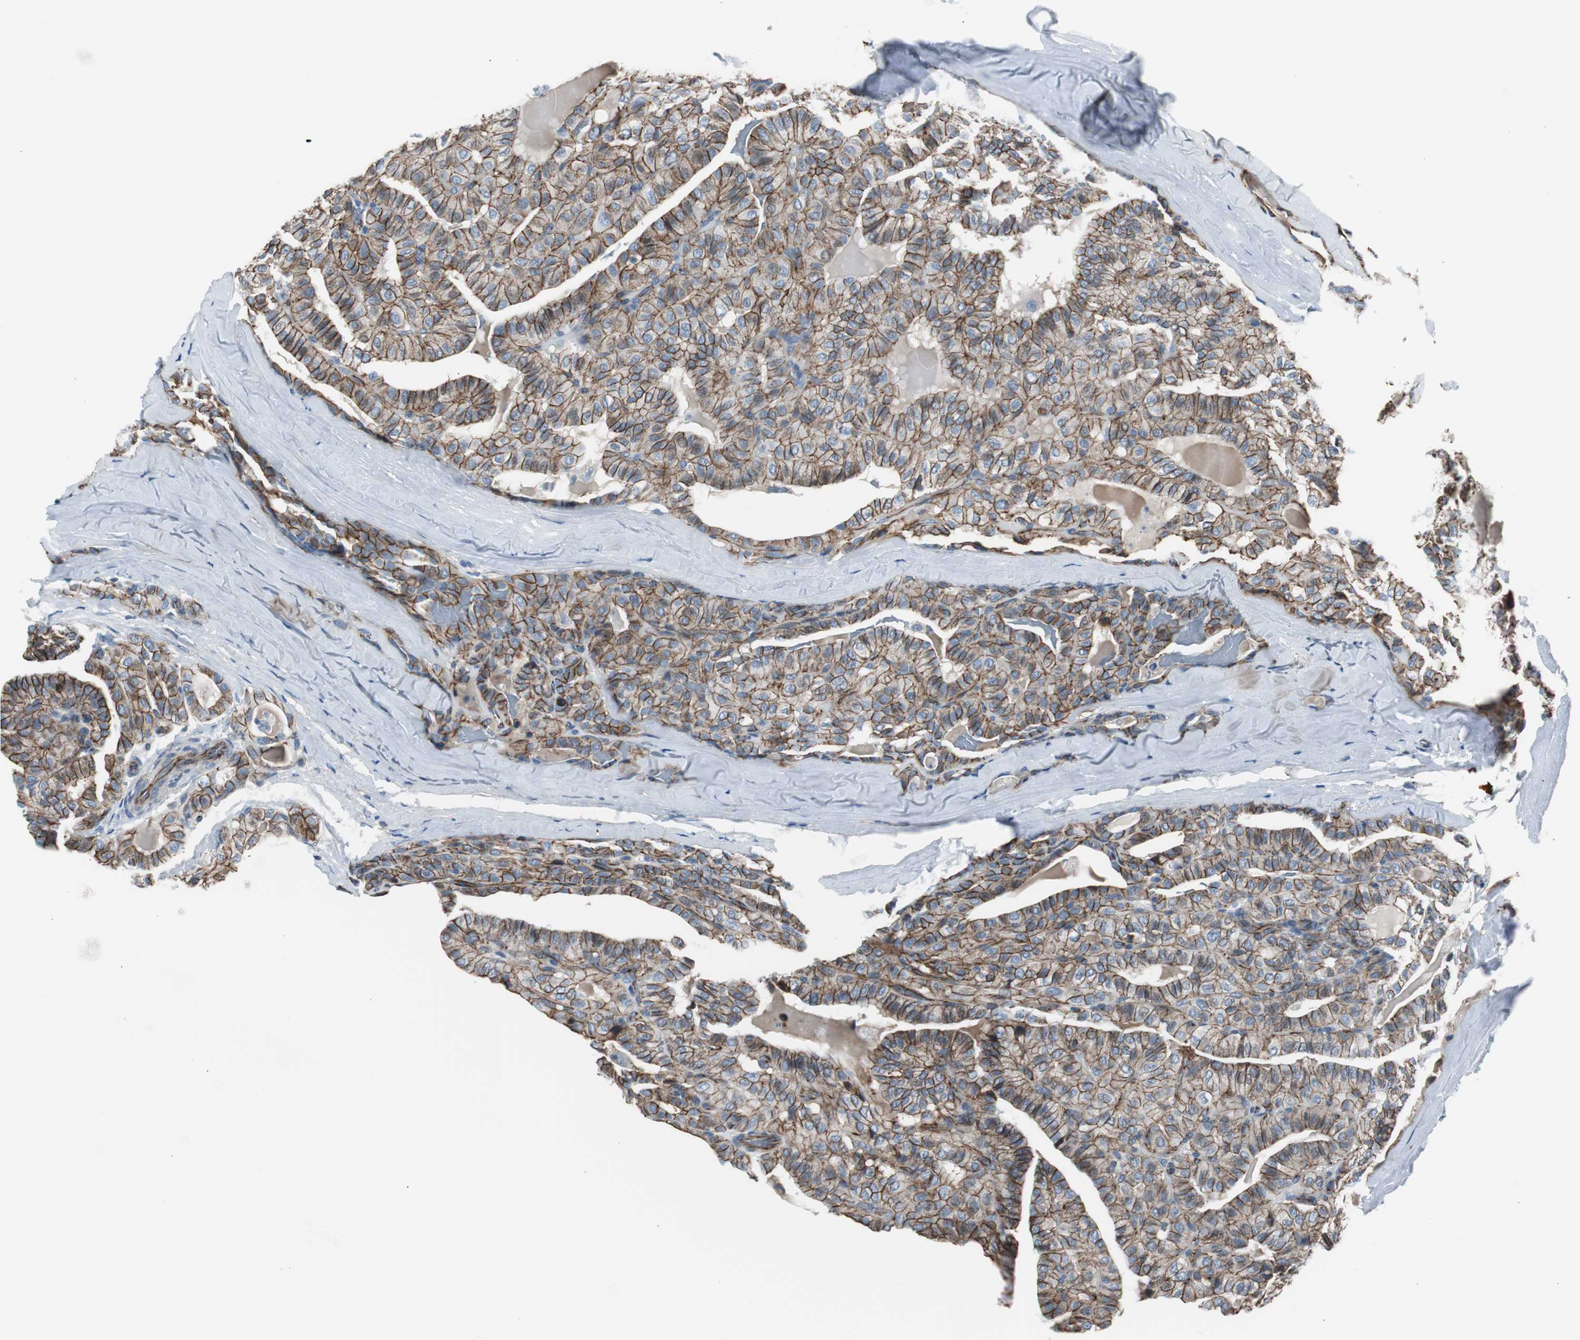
{"staining": {"intensity": "strong", "quantity": ">75%", "location": "cytoplasmic/membranous"}, "tissue": "thyroid cancer", "cell_type": "Tumor cells", "image_type": "cancer", "snomed": [{"axis": "morphology", "description": "Papillary adenocarcinoma, NOS"}, {"axis": "topography", "description": "Thyroid gland"}], "caption": "The photomicrograph reveals staining of thyroid cancer (papillary adenocarcinoma), revealing strong cytoplasmic/membranous protein expression (brown color) within tumor cells.", "gene": "STXBP4", "patient": {"sex": "male", "age": 77}}